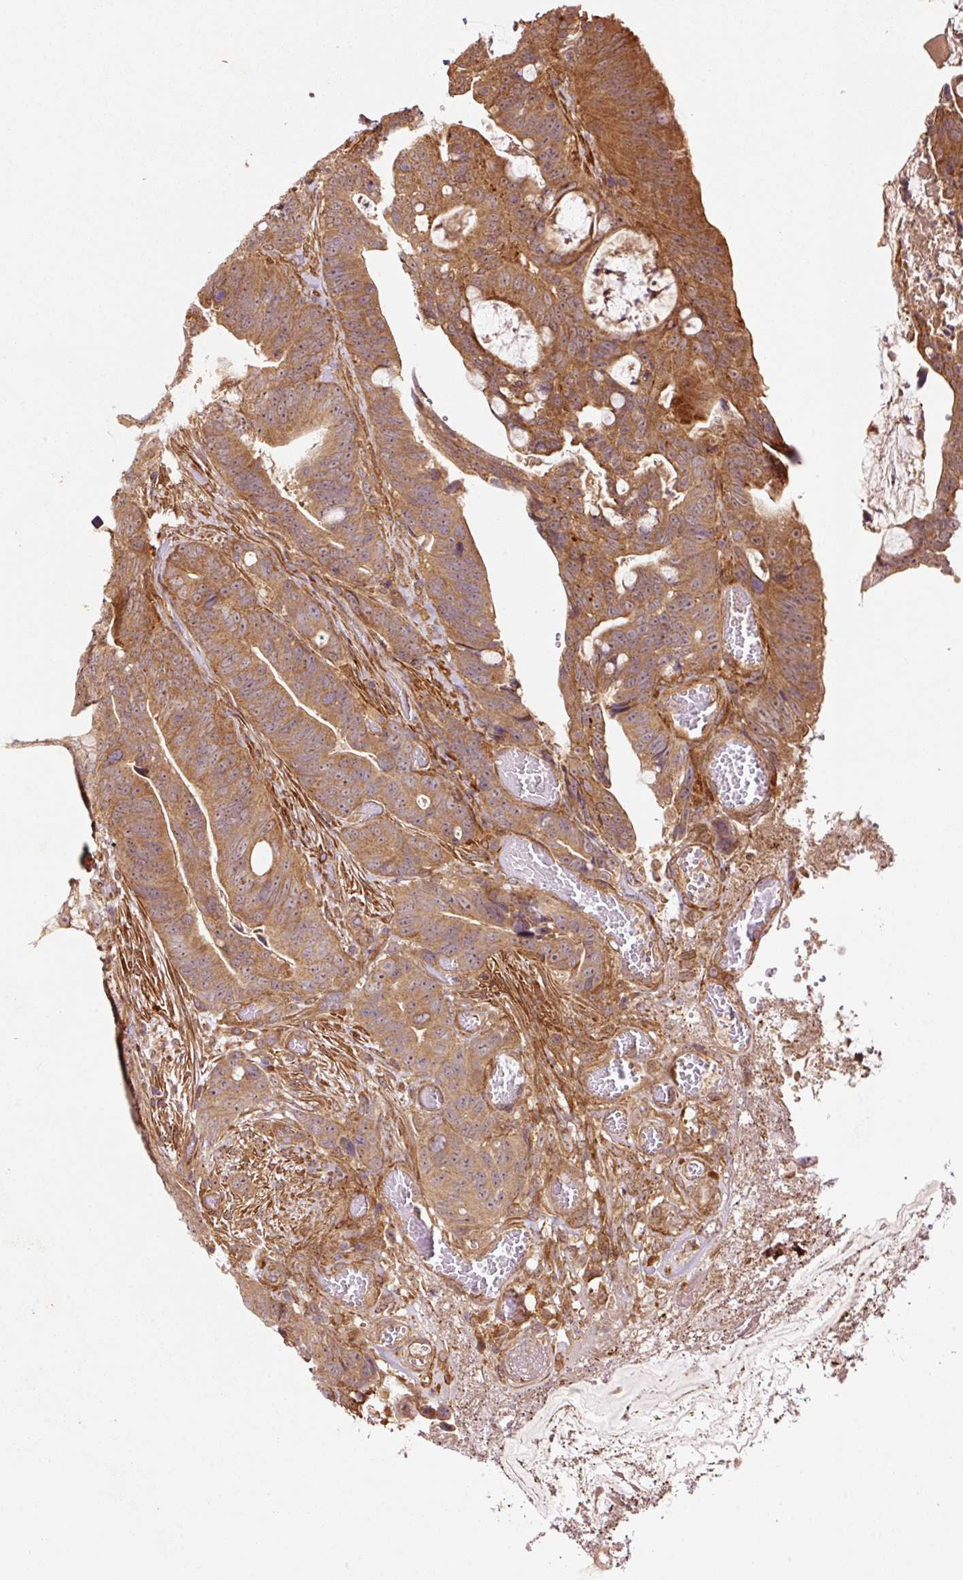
{"staining": {"intensity": "moderate", "quantity": ">75%", "location": "cytoplasmic/membranous,nuclear"}, "tissue": "colorectal cancer", "cell_type": "Tumor cells", "image_type": "cancer", "snomed": [{"axis": "morphology", "description": "Adenocarcinoma, NOS"}, {"axis": "topography", "description": "Colon"}], "caption": "Protein staining of colorectal adenocarcinoma tissue shows moderate cytoplasmic/membranous and nuclear staining in approximately >75% of tumor cells. (Brightfield microscopy of DAB IHC at high magnification).", "gene": "OXER1", "patient": {"sex": "female", "age": 82}}